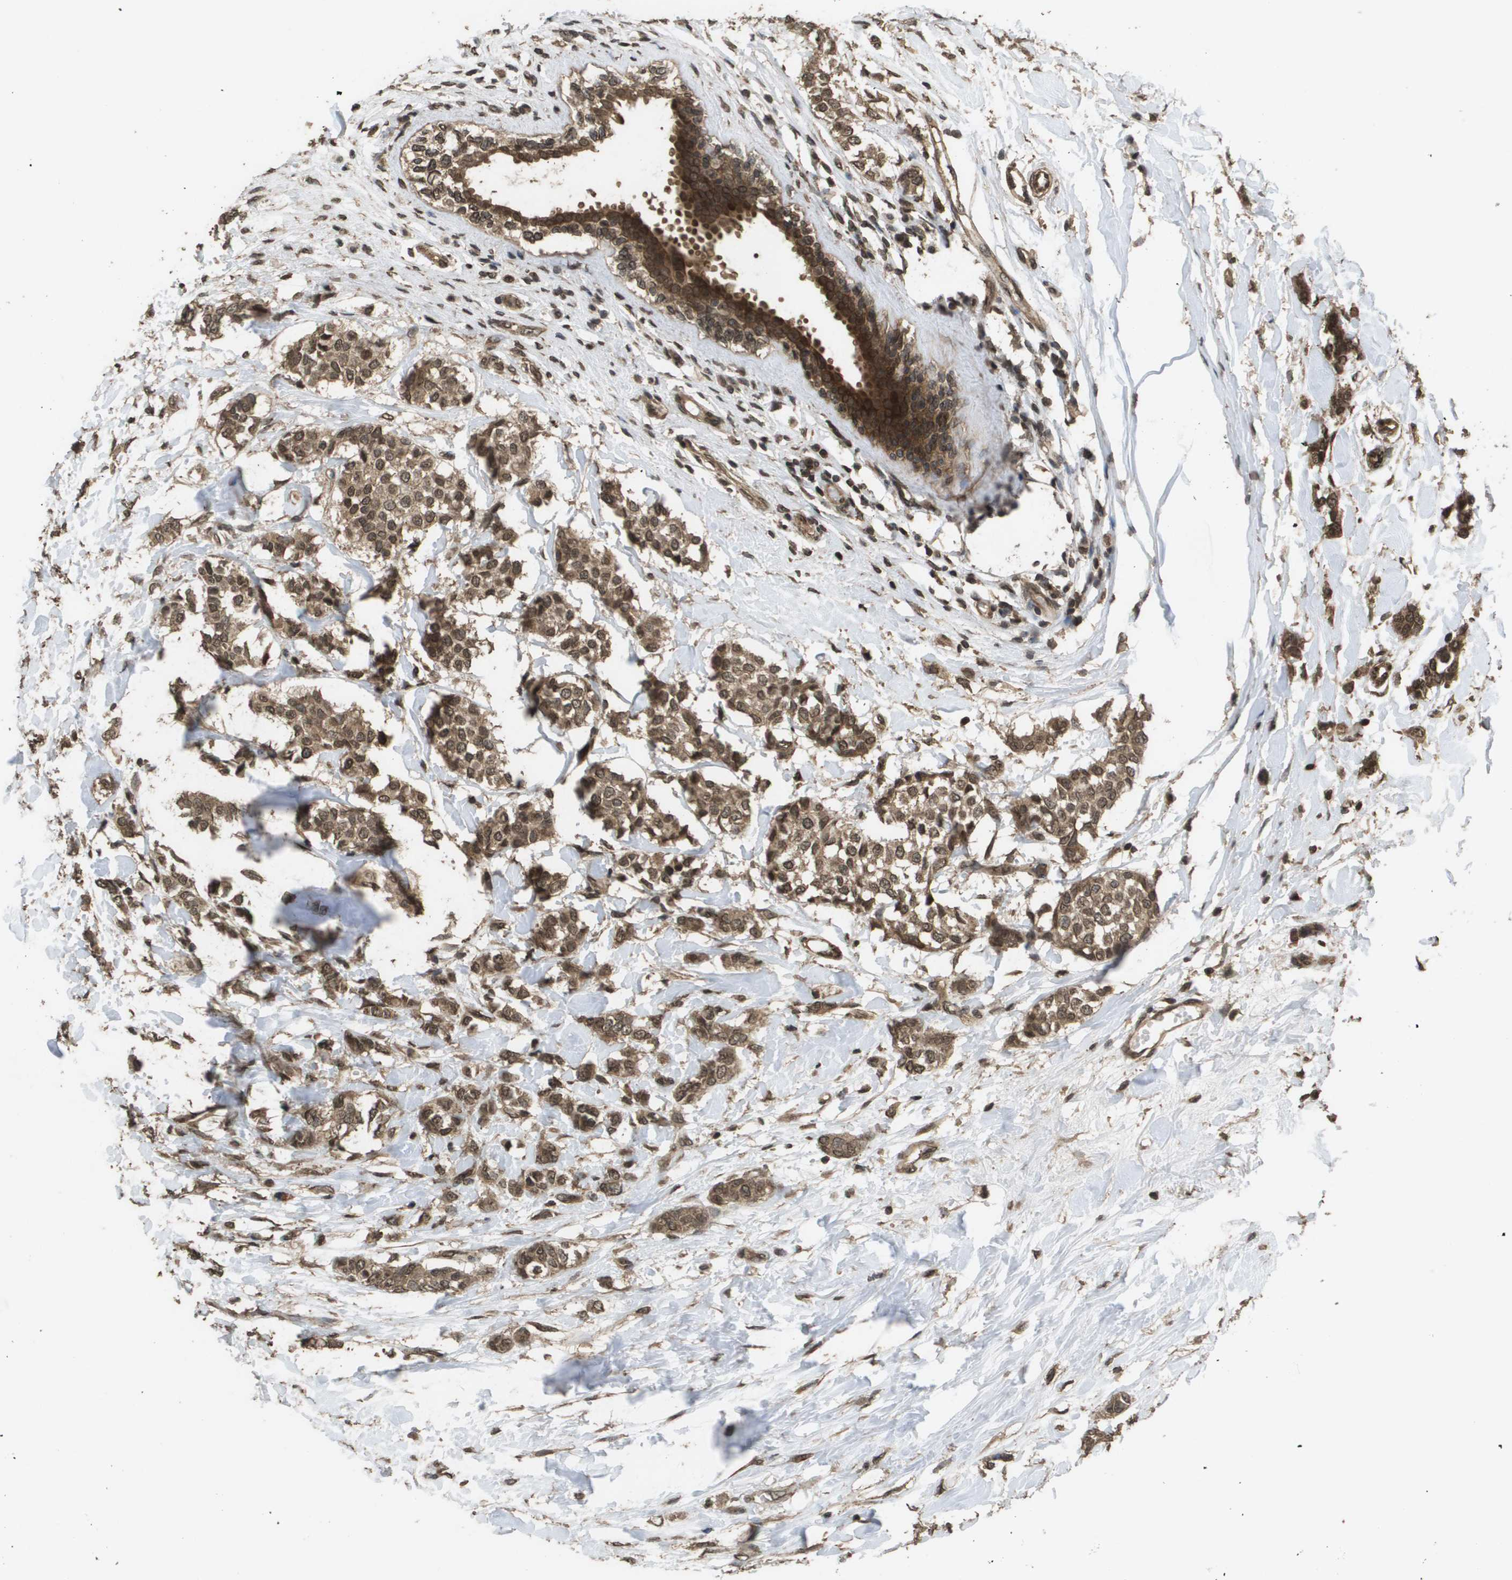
{"staining": {"intensity": "moderate", "quantity": ">75%", "location": "cytoplasmic/membranous,nuclear"}, "tissue": "breast cancer", "cell_type": "Tumor cells", "image_type": "cancer", "snomed": [{"axis": "morphology", "description": "Lobular carcinoma, in situ"}, {"axis": "morphology", "description": "Lobular carcinoma"}, {"axis": "topography", "description": "Breast"}], "caption": "A medium amount of moderate cytoplasmic/membranous and nuclear expression is appreciated in about >75% of tumor cells in breast cancer tissue. The protein of interest is shown in brown color, while the nuclei are stained blue.", "gene": "AXIN2", "patient": {"sex": "female", "age": 41}}